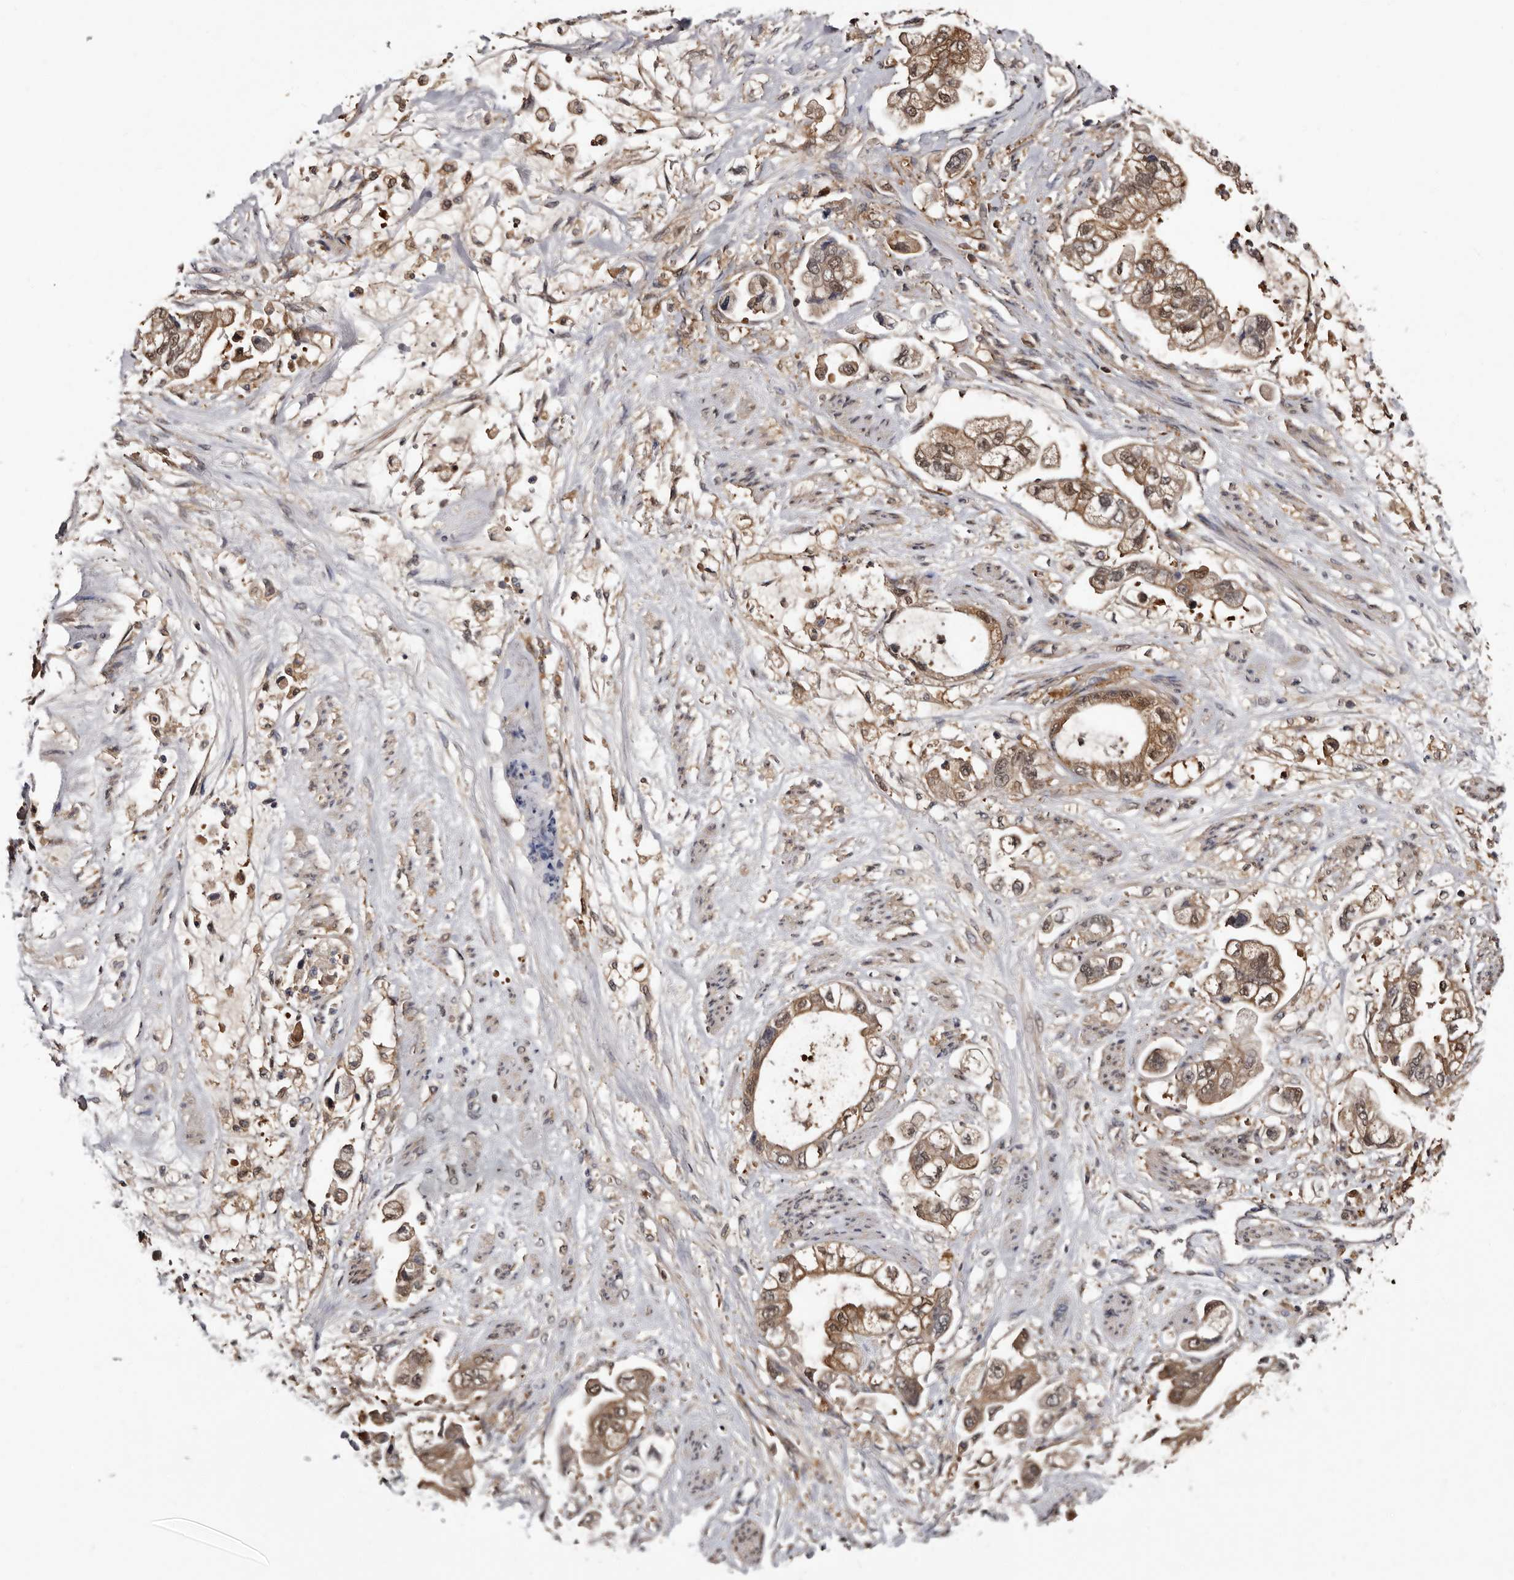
{"staining": {"intensity": "moderate", "quantity": ">75%", "location": "cytoplasmic/membranous,nuclear"}, "tissue": "stomach cancer", "cell_type": "Tumor cells", "image_type": "cancer", "snomed": [{"axis": "morphology", "description": "Adenocarcinoma, NOS"}, {"axis": "topography", "description": "Stomach"}], "caption": "Moderate cytoplasmic/membranous and nuclear expression for a protein is present in approximately >75% of tumor cells of stomach cancer using immunohistochemistry.", "gene": "DNPH1", "patient": {"sex": "male", "age": 62}}